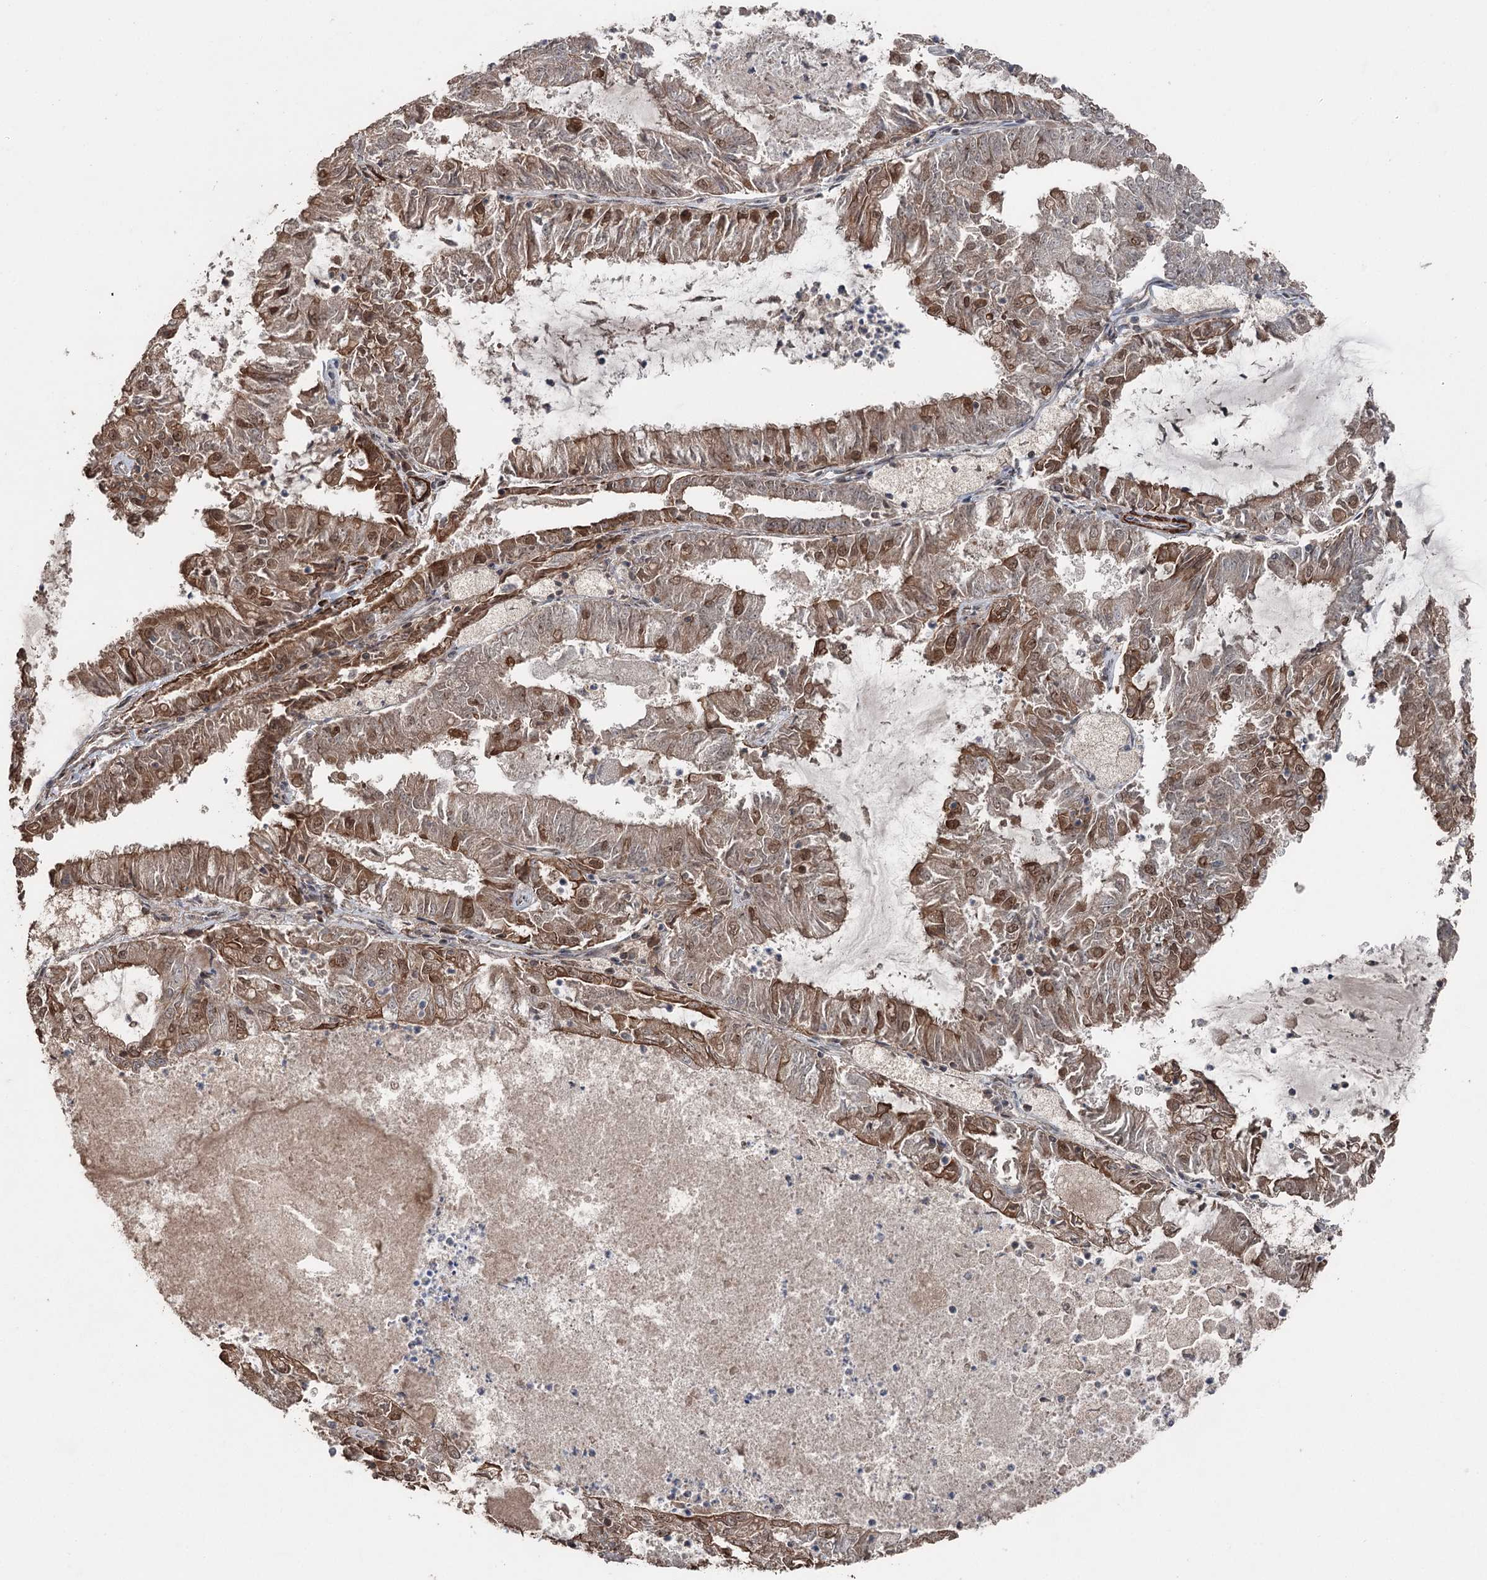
{"staining": {"intensity": "moderate", "quantity": ">75%", "location": "cytoplasmic/membranous,nuclear"}, "tissue": "endometrial cancer", "cell_type": "Tumor cells", "image_type": "cancer", "snomed": [{"axis": "morphology", "description": "Adenocarcinoma, NOS"}, {"axis": "topography", "description": "Endometrium"}], "caption": "This is an image of immunohistochemistry staining of adenocarcinoma (endometrial), which shows moderate expression in the cytoplasmic/membranous and nuclear of tumor cells.", "gene": "CCDC82", "patient": {"sex": "female", "age": 57}}